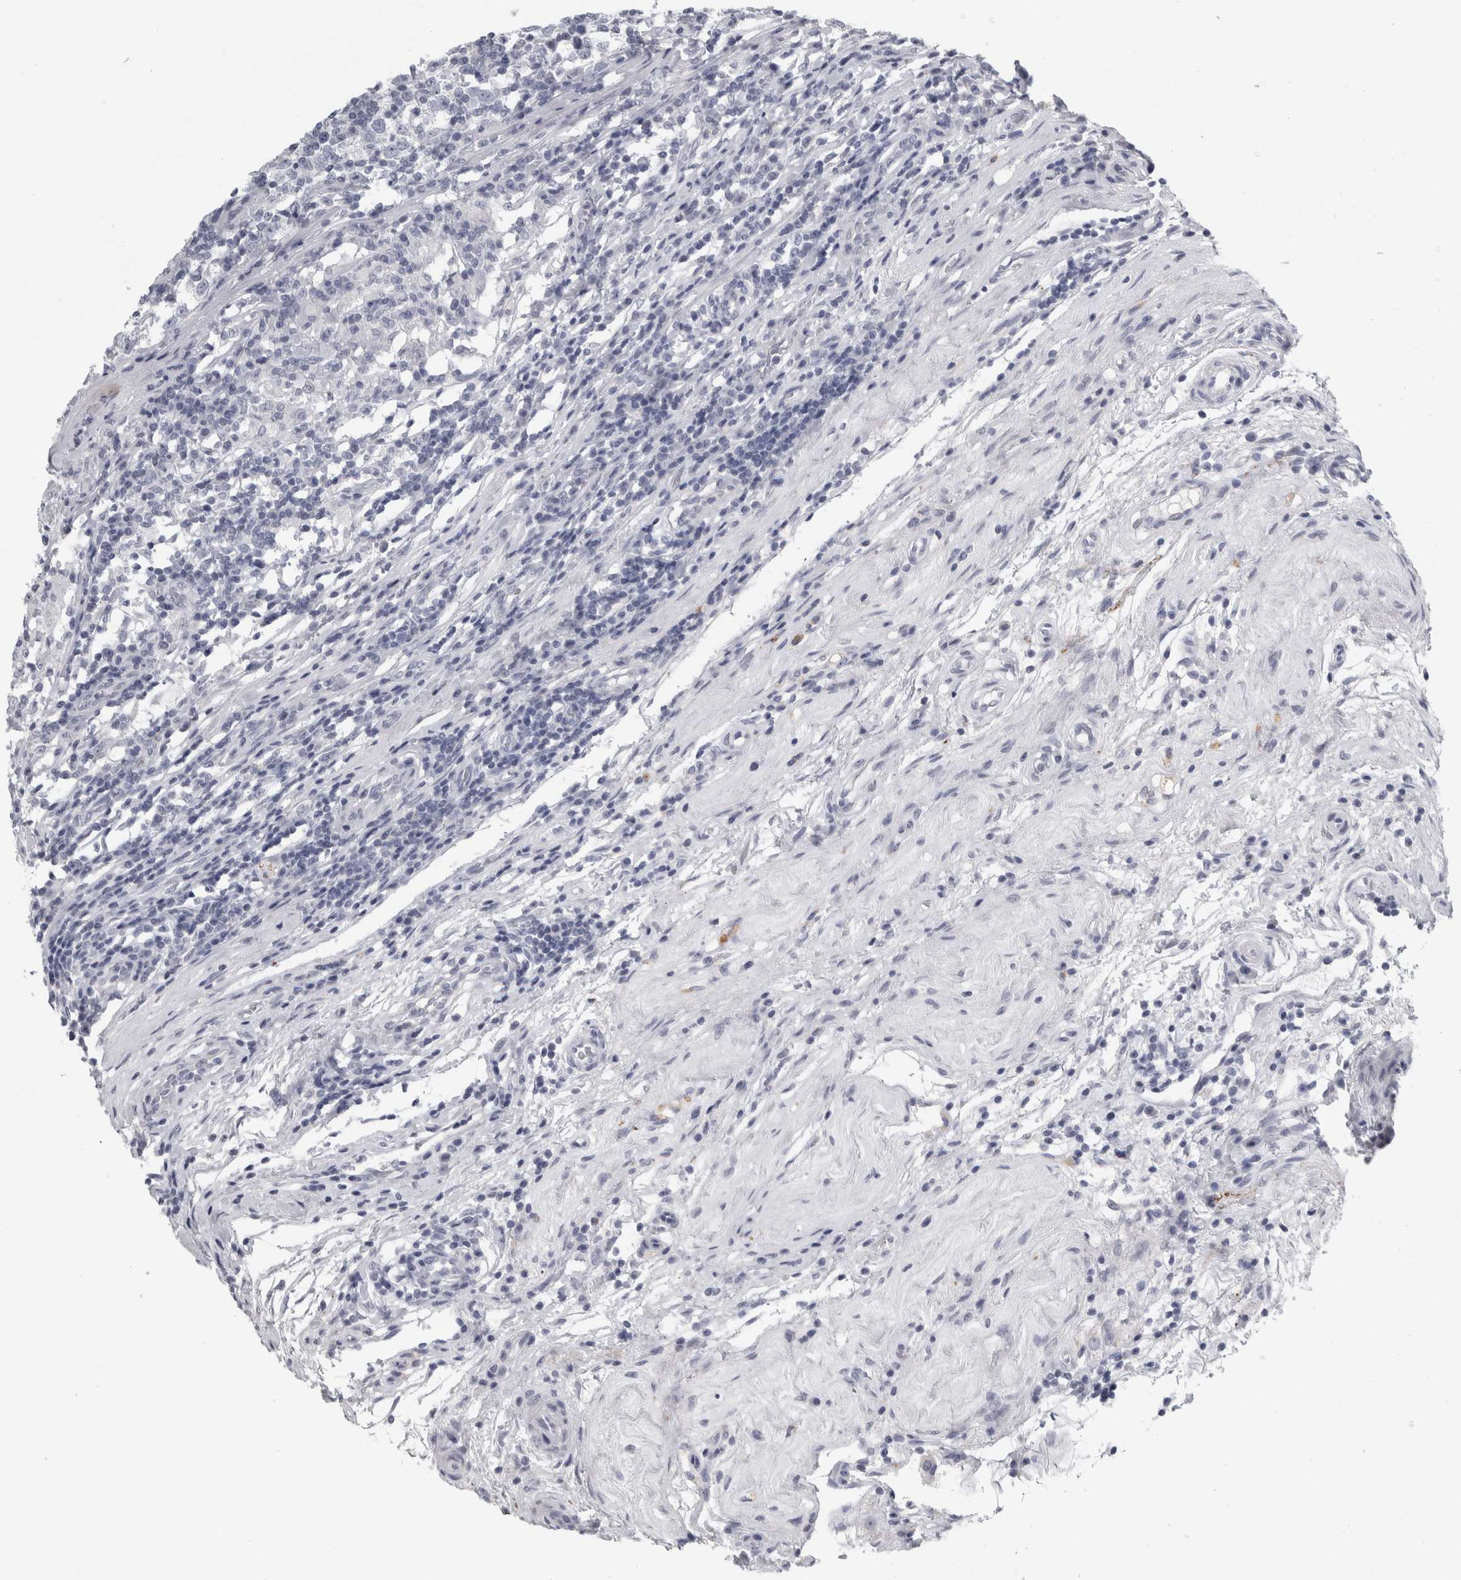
{"staining": {"intensity": "negative", "quantity": "none", "location": "none"}, "tissue": "testis cancer", "cell_type": "Tumor cells", "image_type": "cancer", "snomed": [{"axis": "morphology", "description": "Seminoma, NOS"}, {"axis": "topography", "description": "Testis"}], "caption": "Immunohistochemistry (IHC) photomicrograph of neoplastic tissue: testis cancer stained with DAB (3,3'-diaminobenzidine) reveals no significant protein expression in tumor cells. (DAB immunohistochemistry visualized using brightfield microscopy, high magnification).", "gene": "CPE", "patient": {"sex": "male", "age": 43}}